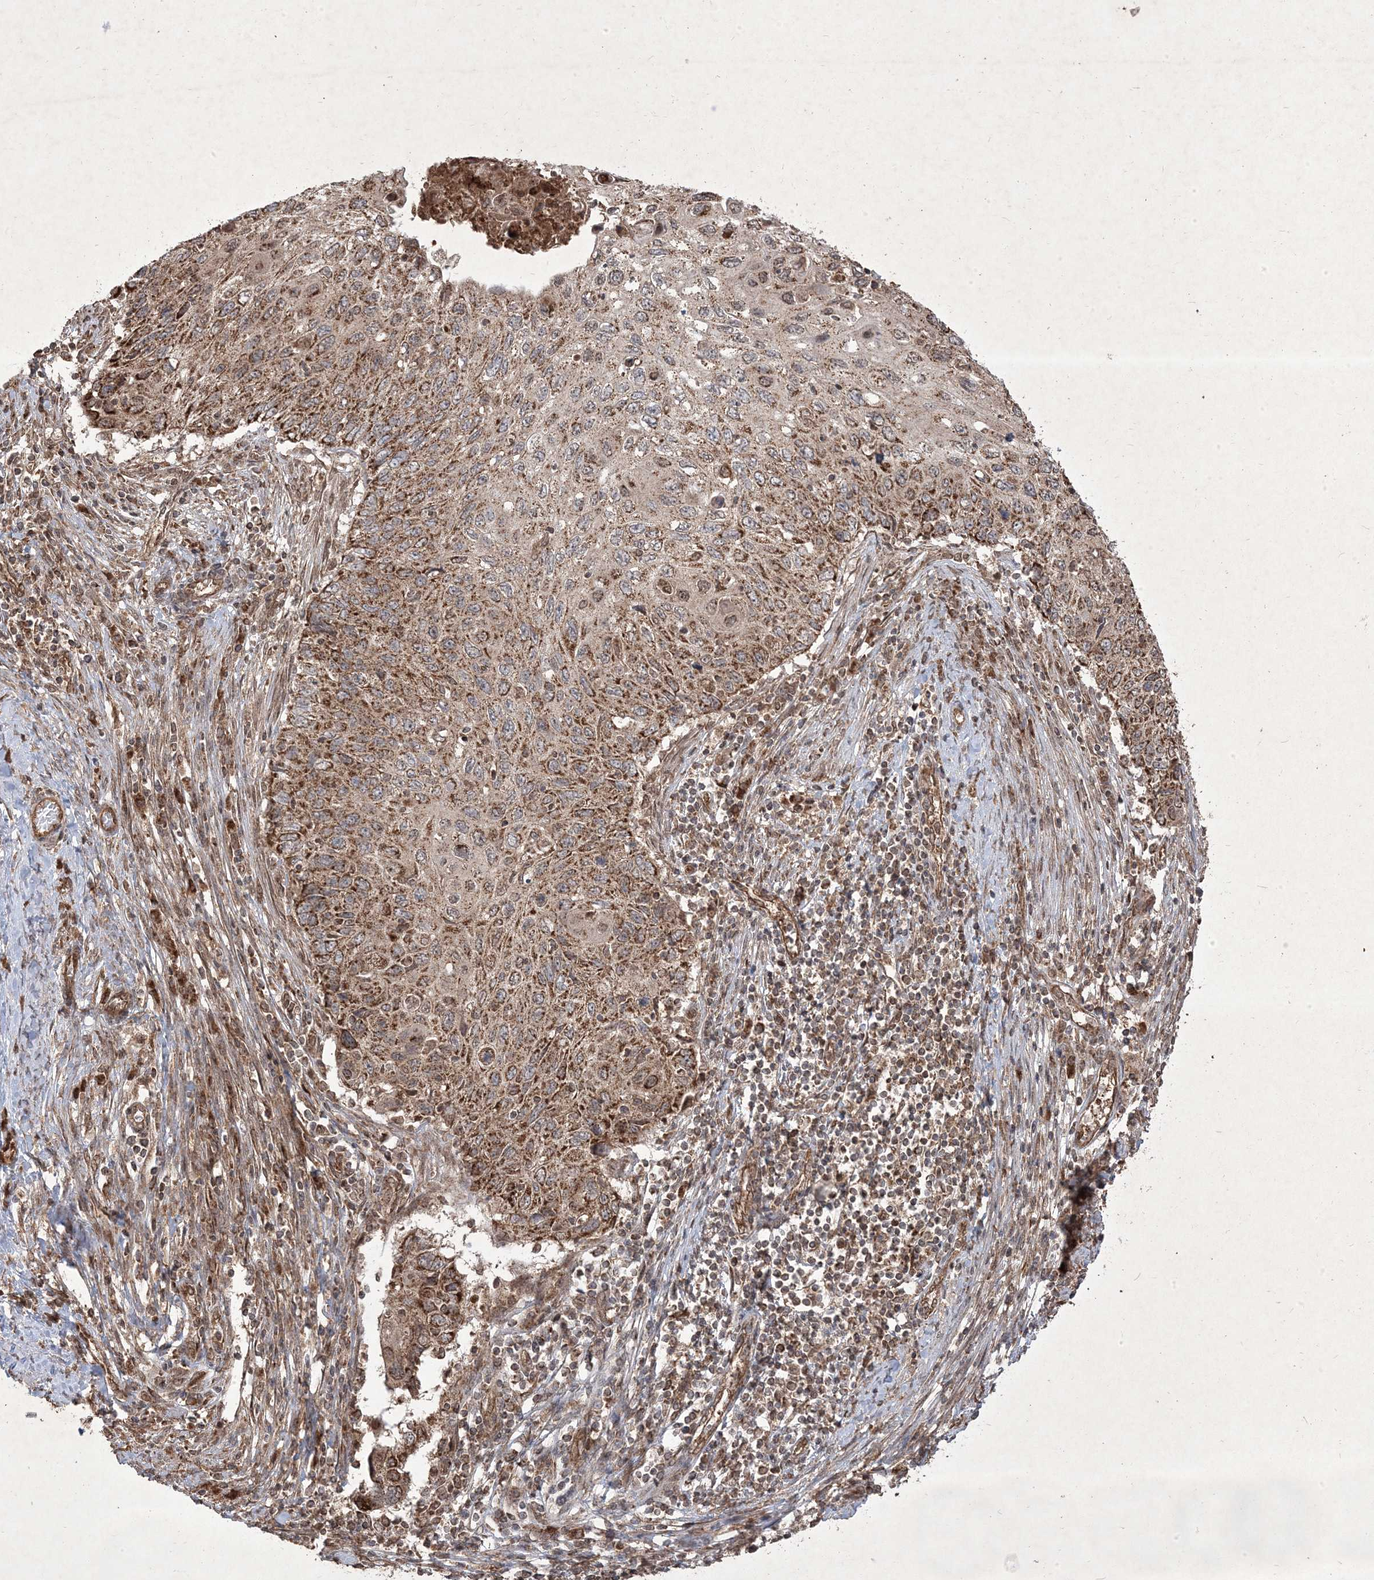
{"staining": {"intensity": "moderate", "quantity": ">75%", "location": "cytoplasmic/membranous"}, "tissue": "cervical cancer", "cell_type": "Tumor cells", "image_type": "cancer", "snomed": [{"axis": "morphology", "description": "Squamous cell carcinoma, NOS"}, {"axis": "topography", "description": "Cervix"}], "caption": "This is an image of immunohistochemistry staining of cervical cancer, which shows moderate expression in the cytoplasmic/membranous of tumor cells.", "gene": "PLEKHM2", "patient": {"sex": "female", "age": 70}}